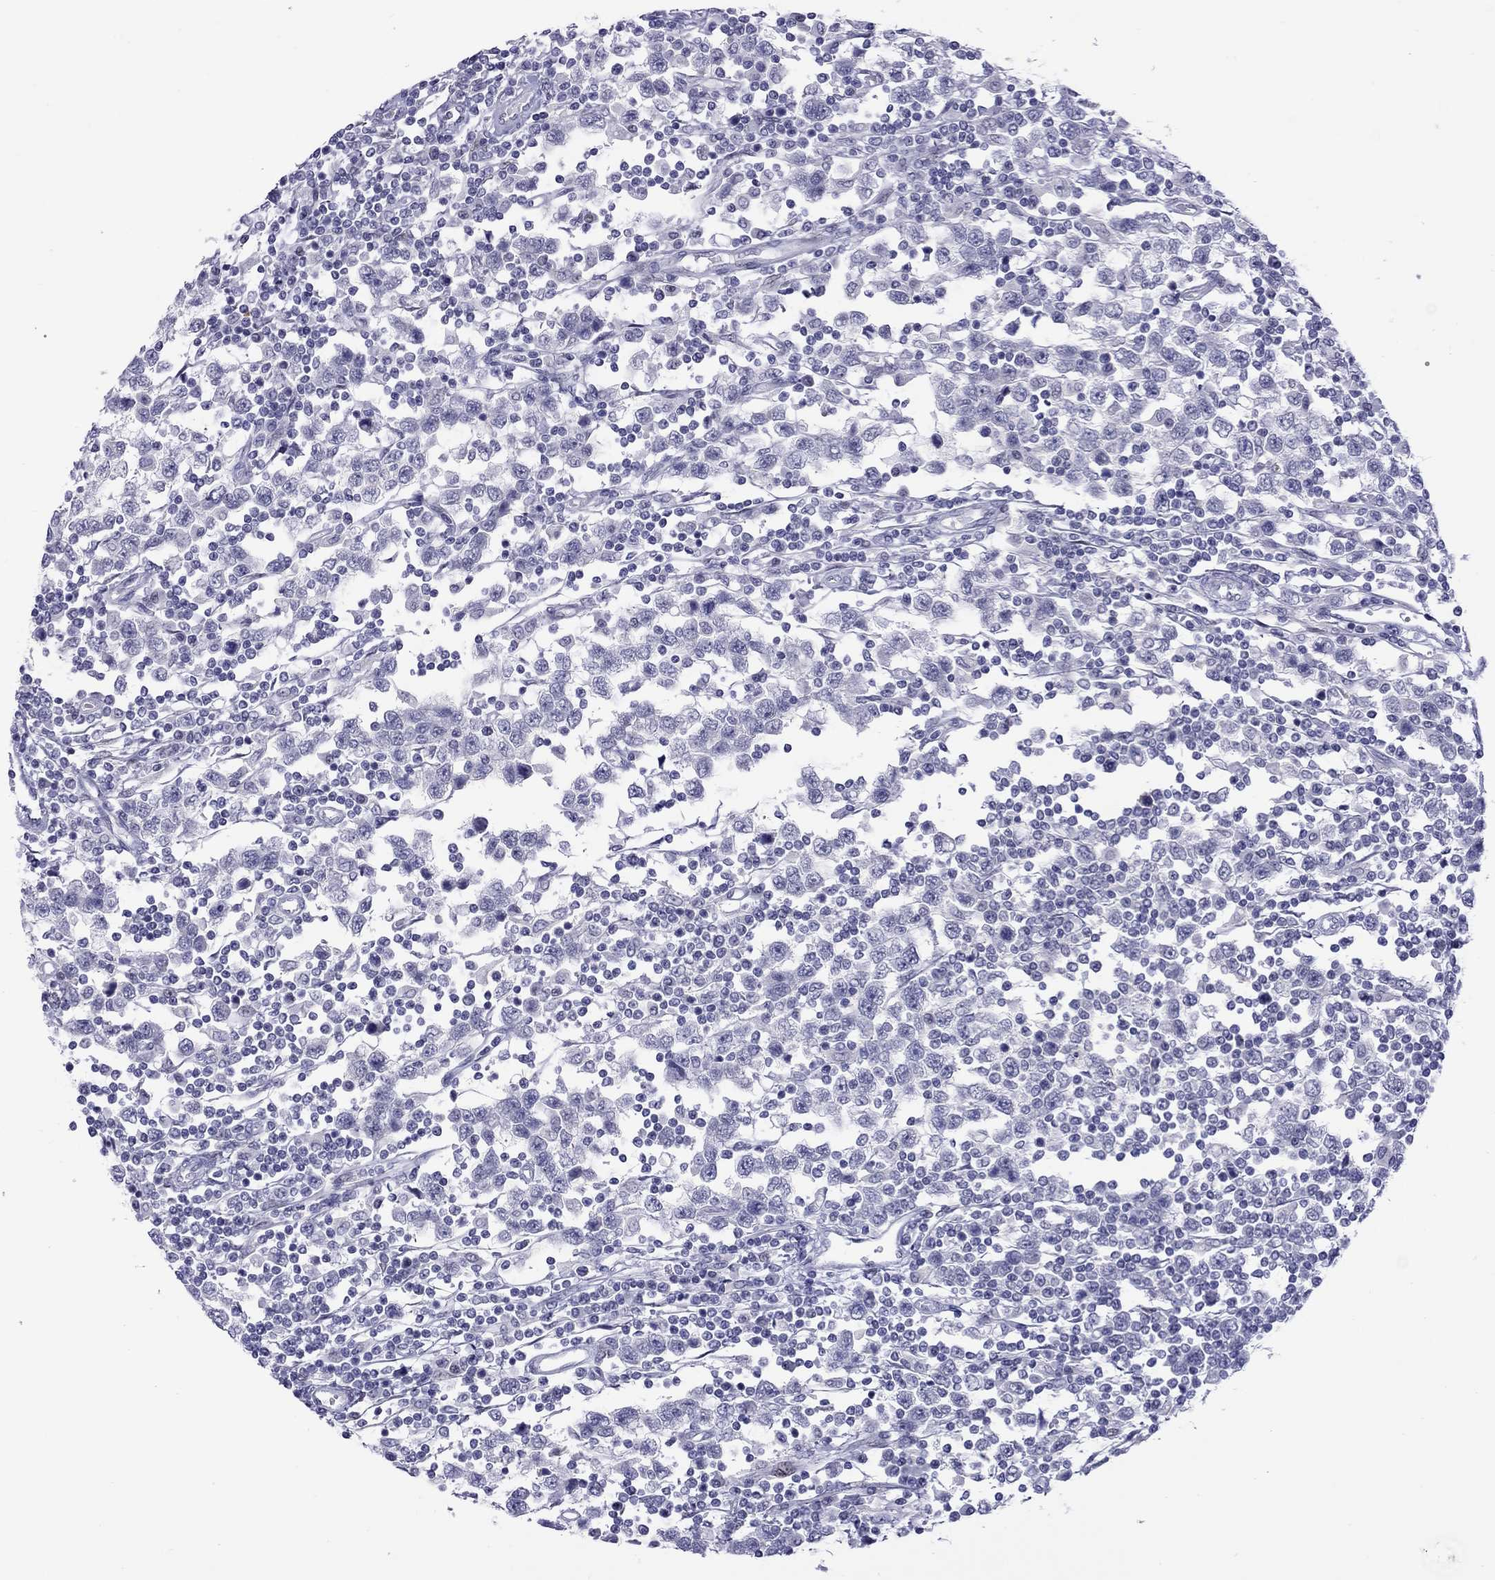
{"staining": {"intensity": "negative", "quantity": "none", "location": "none"}, "tissue": "testis cancer", "cell_type": "Tumor cells", "image_type": "cancer", "snomed": [{"axis": "morphology", "description": "Seminoma, NOS"}, {"axis": "topography", "description": "Testis"}], "caption": "IHC photomicrograph of testis seminoma stained for a protein (brown), which demonstrates no expression in tumor cells. The staining is performed using DAB (3,3'-diaminobenzidine) brown chromogen with nuclei counter-stained in using hematoxylin.", "gene": "CHRNB3", "patient": {"sex": "male", "age": 34}}